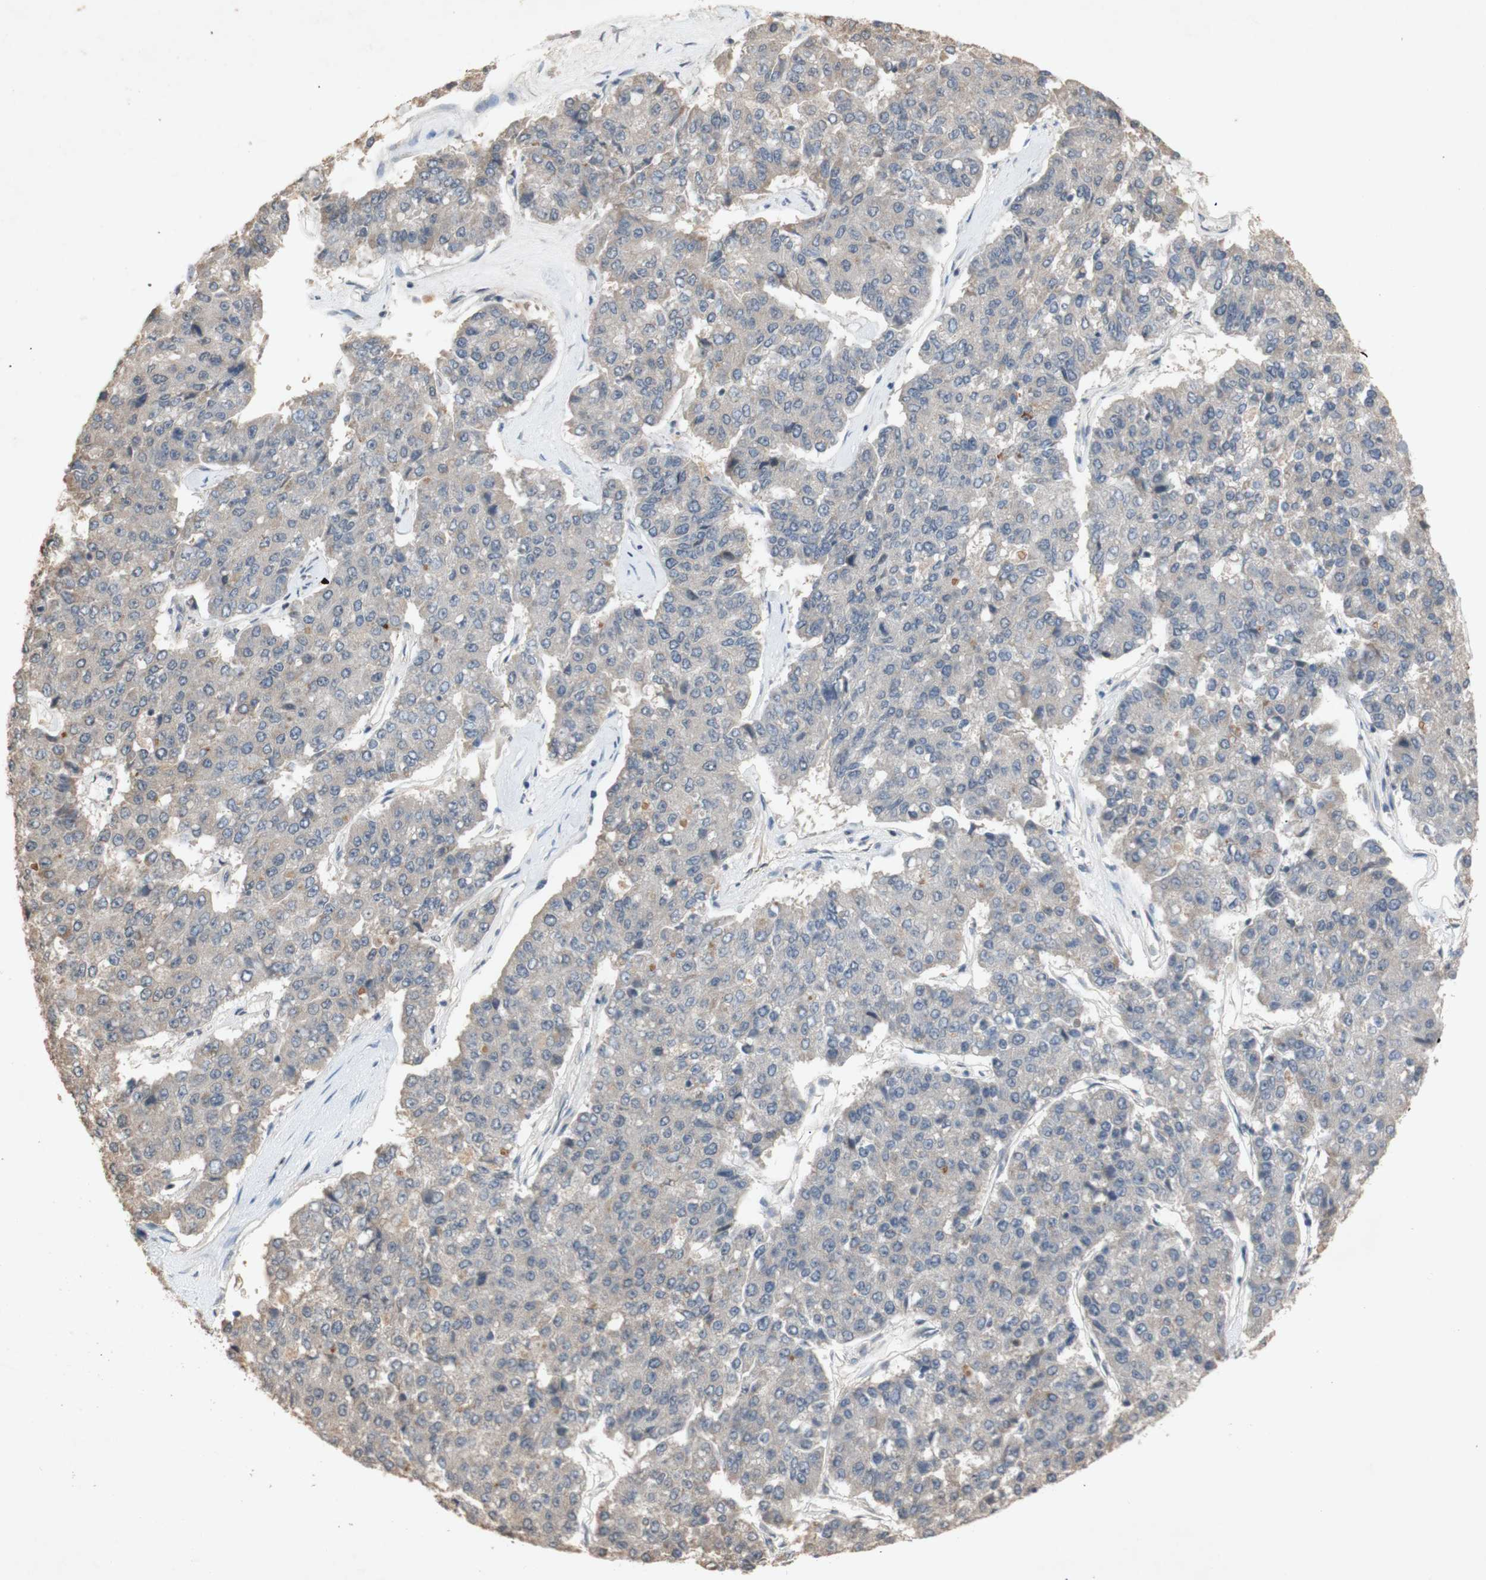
{"staining": {"intensity": "negative", "quantity": "none", "location": "none"}, "tissue": "pancreatic cancer", "cell_type": "Tumor cells", "image_type": "cancer", "snomed": [{"axis": "morphology", "description": "Adenocarcinoma, NOS"}, {"axis": "topography", "description": "Pancreas"}], "caption": "Immunohistochemical staining of pancreatic adenocarcinoma reveals no significant staining in tumor cells. (DAB (3,3'-diaminobenzidine) IHC, high magnification).", "gene": "FOSB", "patient": {"sex": "male", "age": 50}}